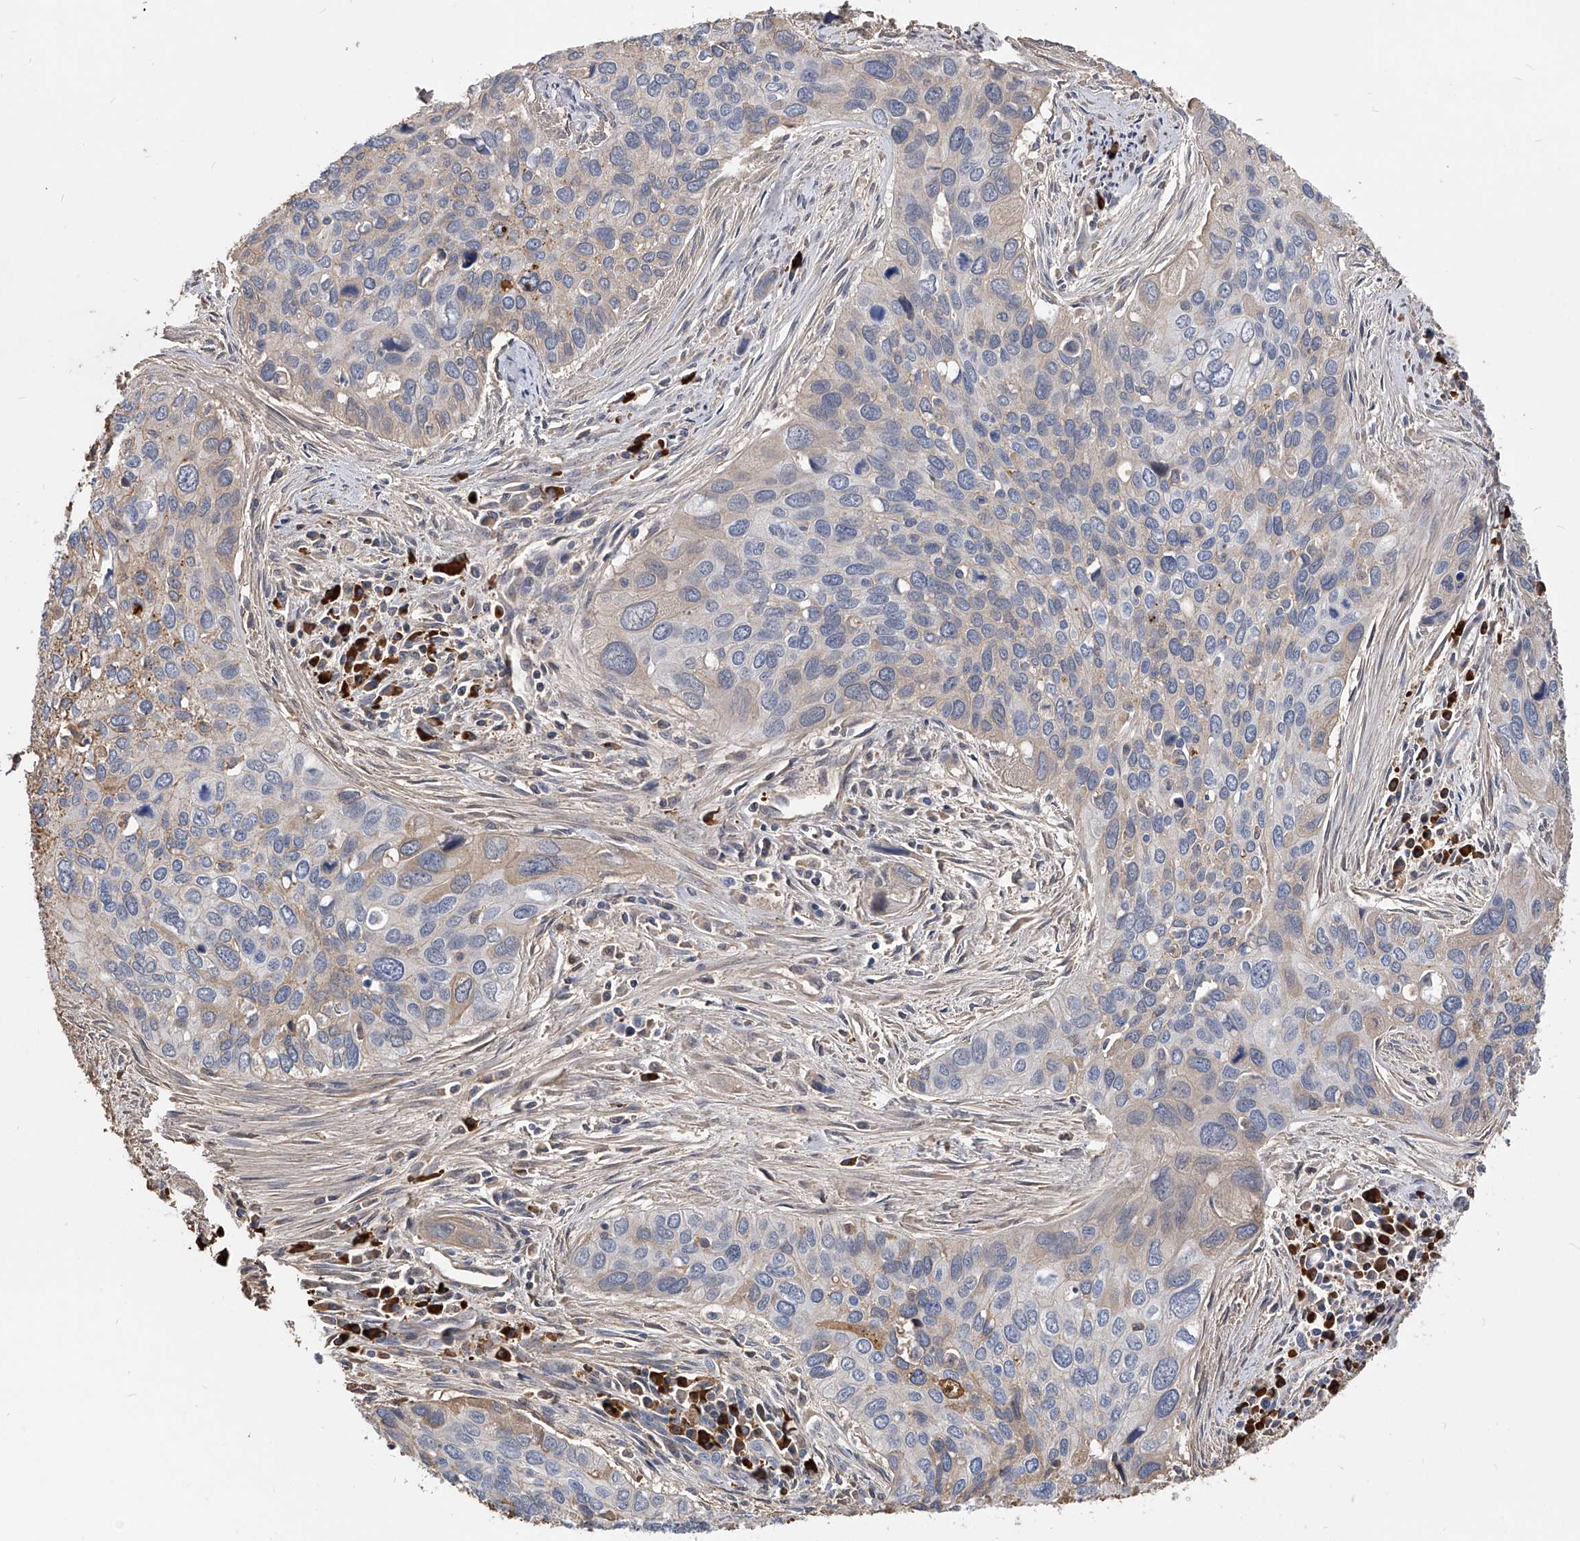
{"staining": {"intensity": "weak", "quantity": "<25%", "location": "cytoplasmic/membranous"}, "tissue": "cervical cancer", "cell_type": "Tumor cells", "image_type": "cancer", "snomed": [{"axis": "morphology", "description": "Squamous cell carcinoma, NOS"}, {"axis": "topography", "description": "Cervix"}], "caption": "High magnification brightfield microscopy of cervical cancer stained with DAB (brown) and counterstained with hematoxylin (blue): tumor cells show no significant staining.", "gene": "ZNF25", "patient": {"sex": "female", "age": 55}}